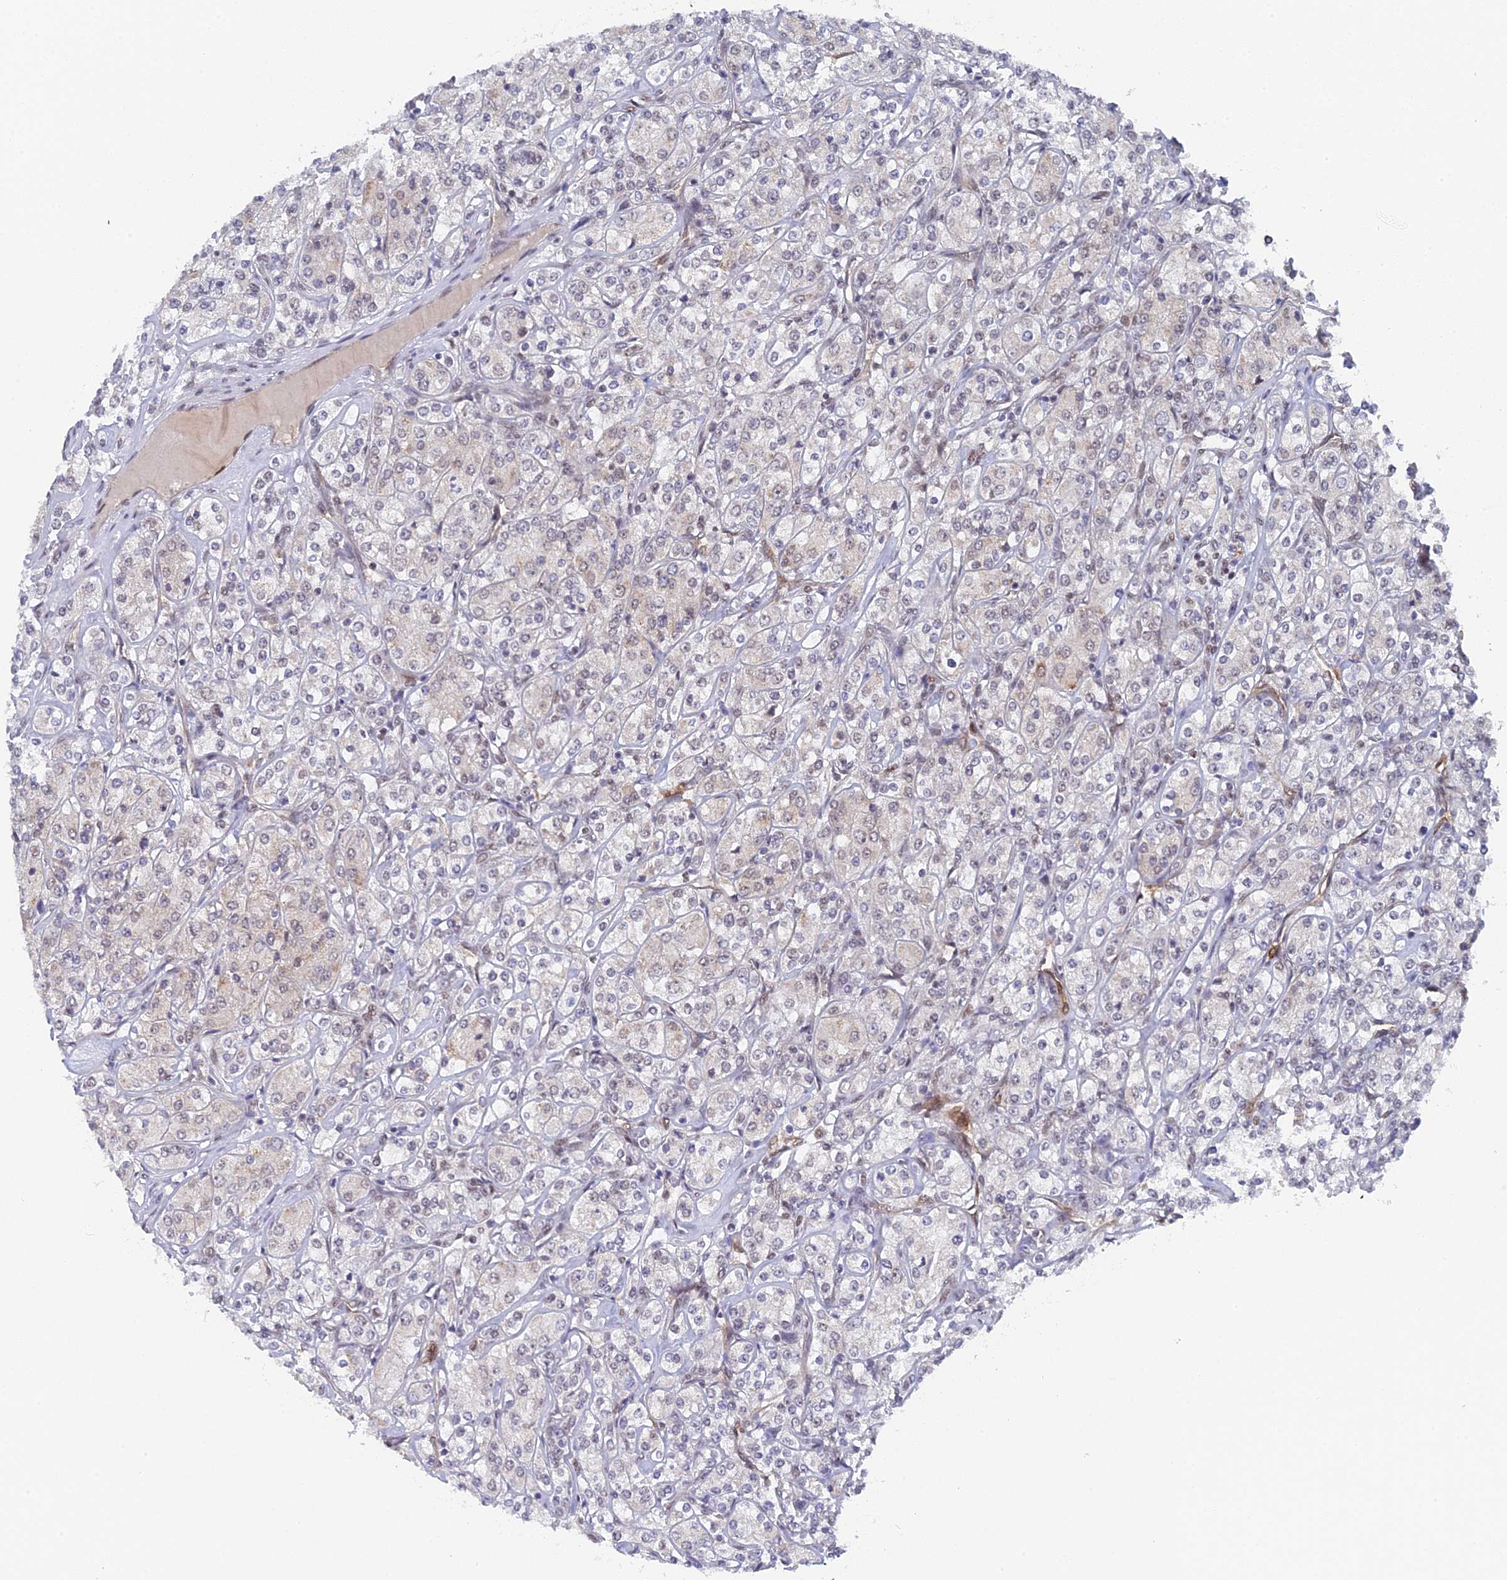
{"staining": {"intensity": "negative", "quantity": "none", "location": "none"}, "tissue": "renal cancer", "cell_type": "Tumor cells", "image_type": "cancer", "snomed": [{"axis": "morphology", "description": "Adenocarcinoma, NOS"}, {"axis": "topography", "description": "Kidney"}], "caption": "IHC of adenocarcinoma (renal) displays no staining in tumor cells. The staining was performed using DAB to visualize the protein expression in brown, while the nuclei were stained in blue with hematoxylin (Magnification: 20x).", "gene": "CCDC85A", "patient": {"sex": "male", "age": 77}}